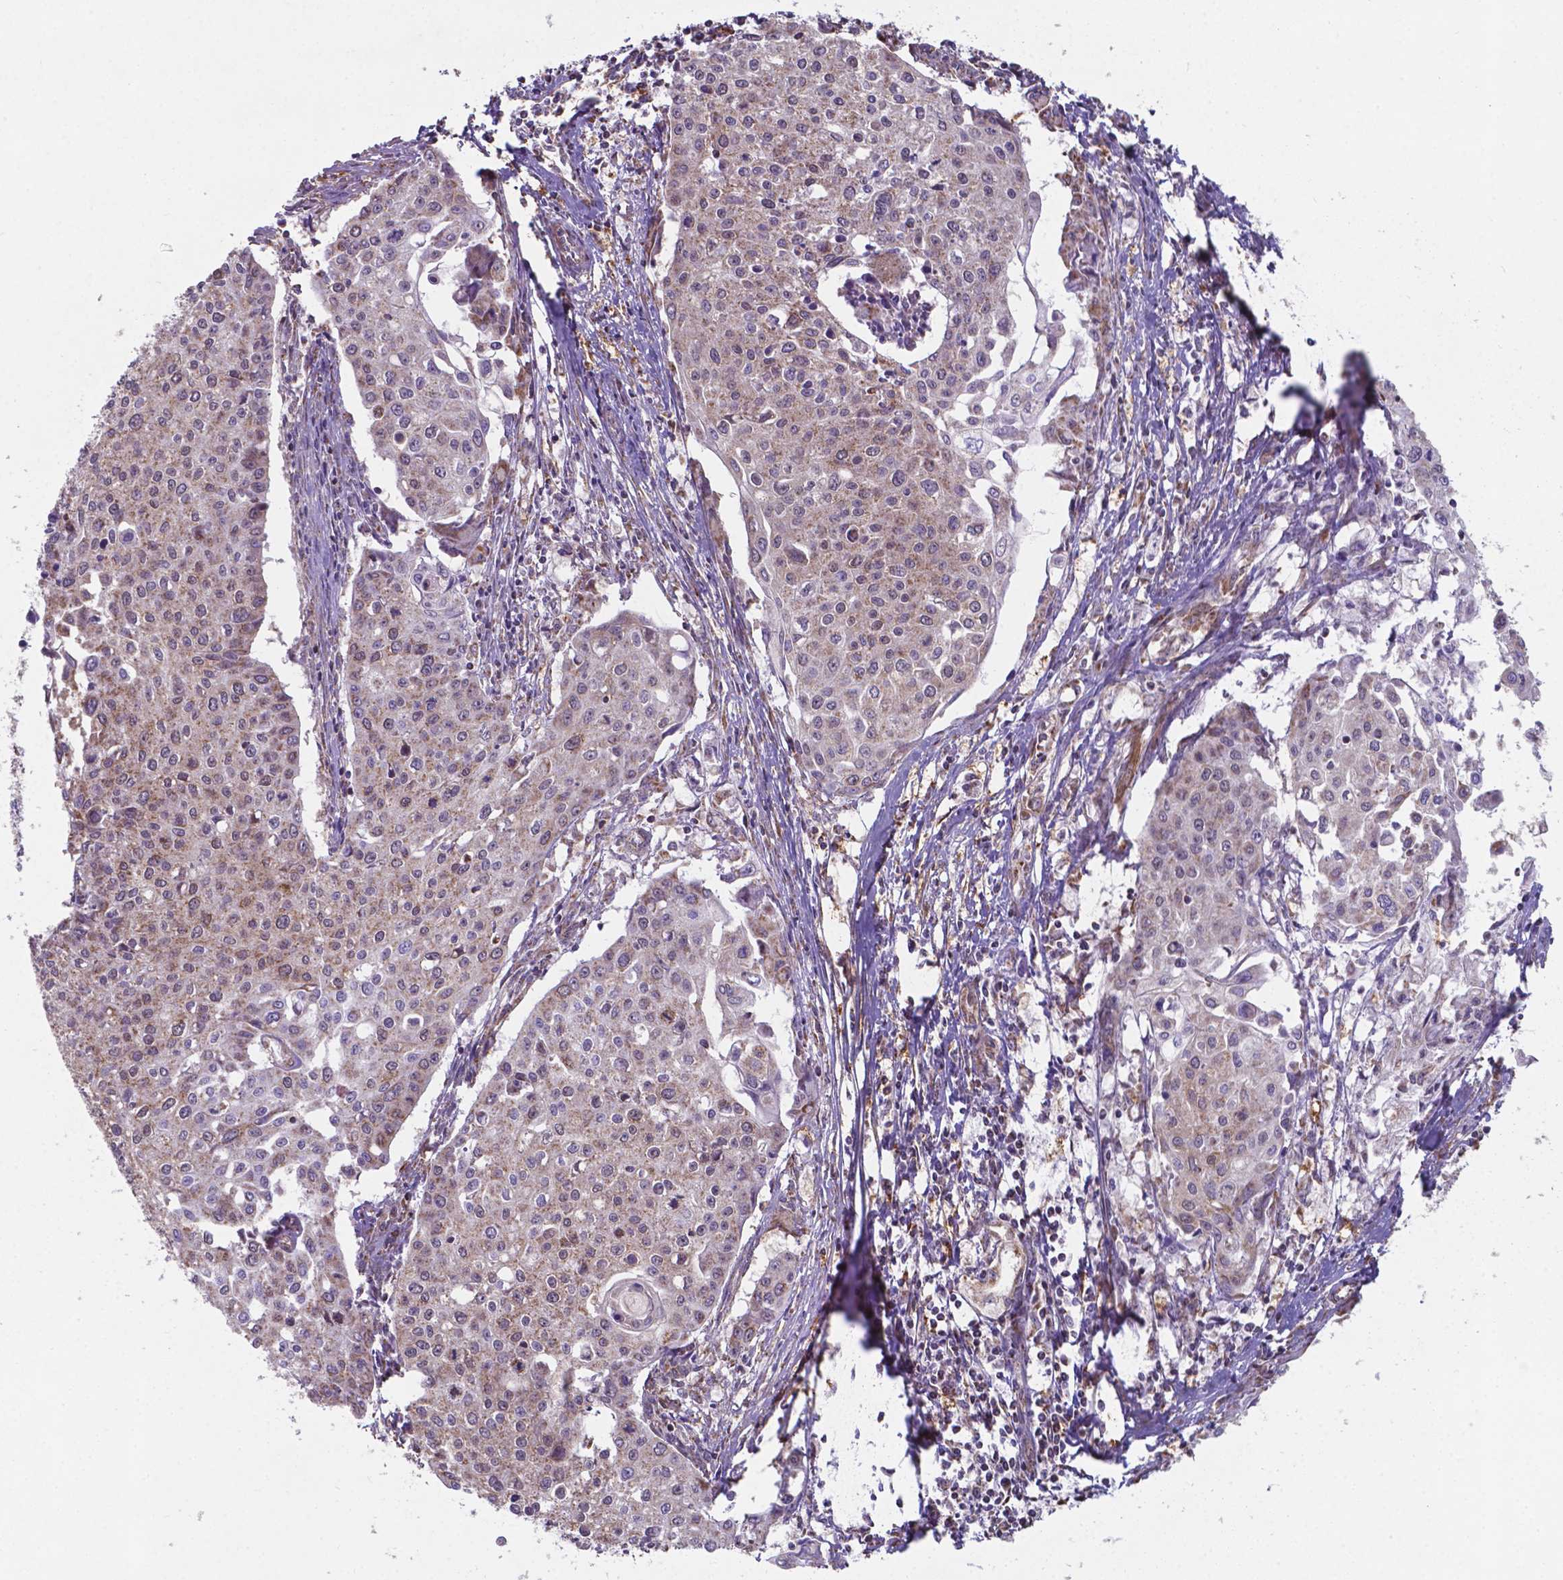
{"staining": {"intensity": "weak", "quantity": "25%-75%", "location": "cytoplasmic/membranous"}, "tissue": "cervical cancer", "cell_type": "Tumor cells", "image_type": "cancer", "snomed": [{"axis": "morphology", "description": "Squamous cell carcinoma, NOS"}, {"axis": "topography", "description": "Cervix"}], "caption": "A low amount of weak cytoplasmic/membranous staining is present in about 25%-75% of tumor cells in cervical cancer (squamous cell carcinoma) tissue. (DAB IHC, brown staining for protein, blue staining for nuclei).", "gene": "FAM114A1", "patient": {"sex": "female", "age": 38}}